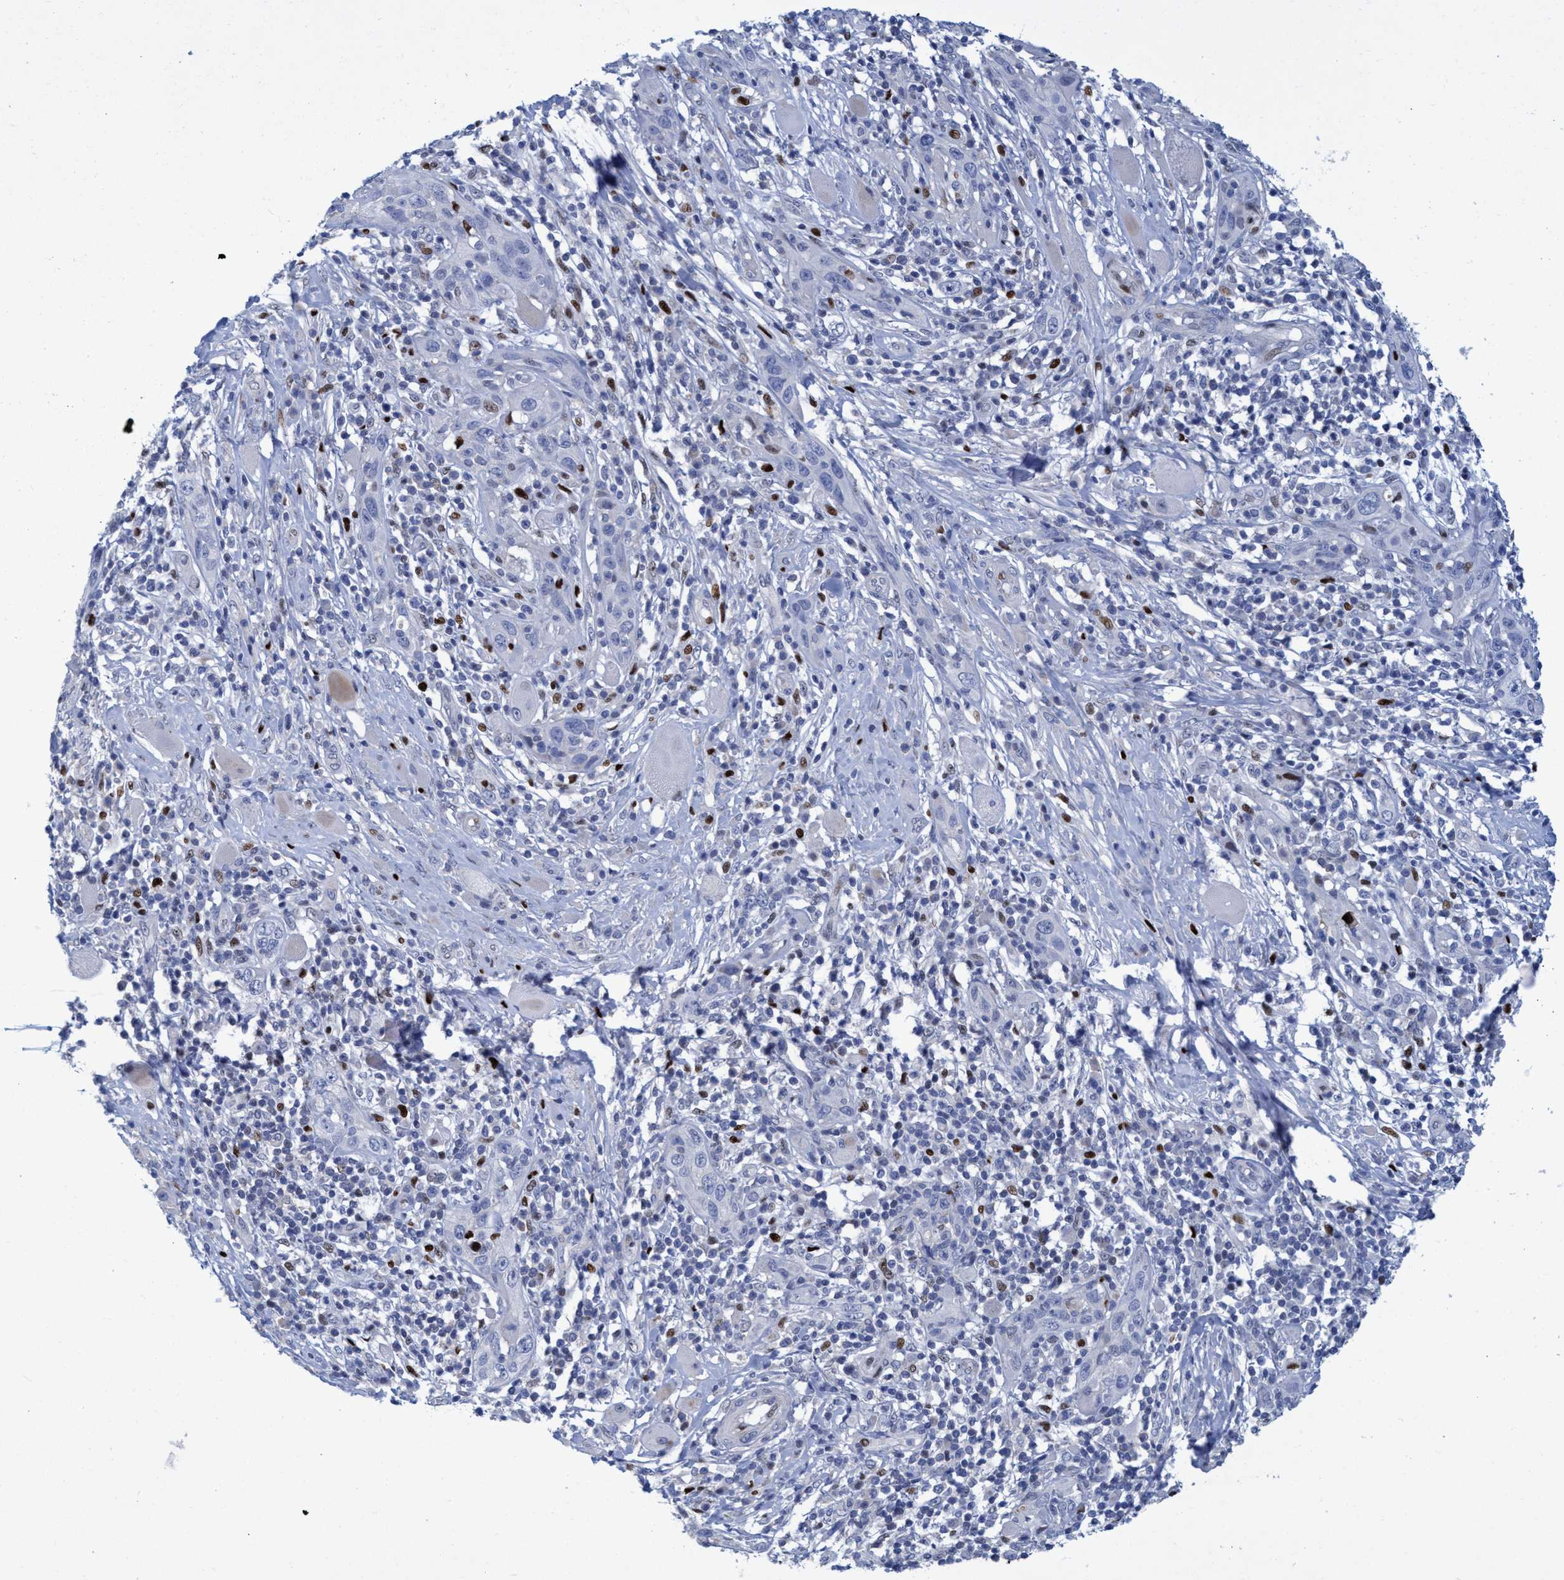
{"staining": {"intensity": "negative", "quantity": "none", "location": "none"}, "tissue": "skin cancer", "cell_type": "Tumor cells", "image_type": "cancer", "snomed": [{"axis": "morphology", "description": "Squamous cell carcinoma, NOS"}, {"axis": "topography", "description": "Skin"}], "caption": "Skin squamous cell carcinoma was stained to show a protein in brown. There is no significant positivity in tumor cells. (Brightfield microscopy of DAB (3,3'-diaminobenzidine) immunohistochemistry (IHC) at high magnification).", "gene": "R3HCC1", "patient": {"sex": "female", "age": 88}}